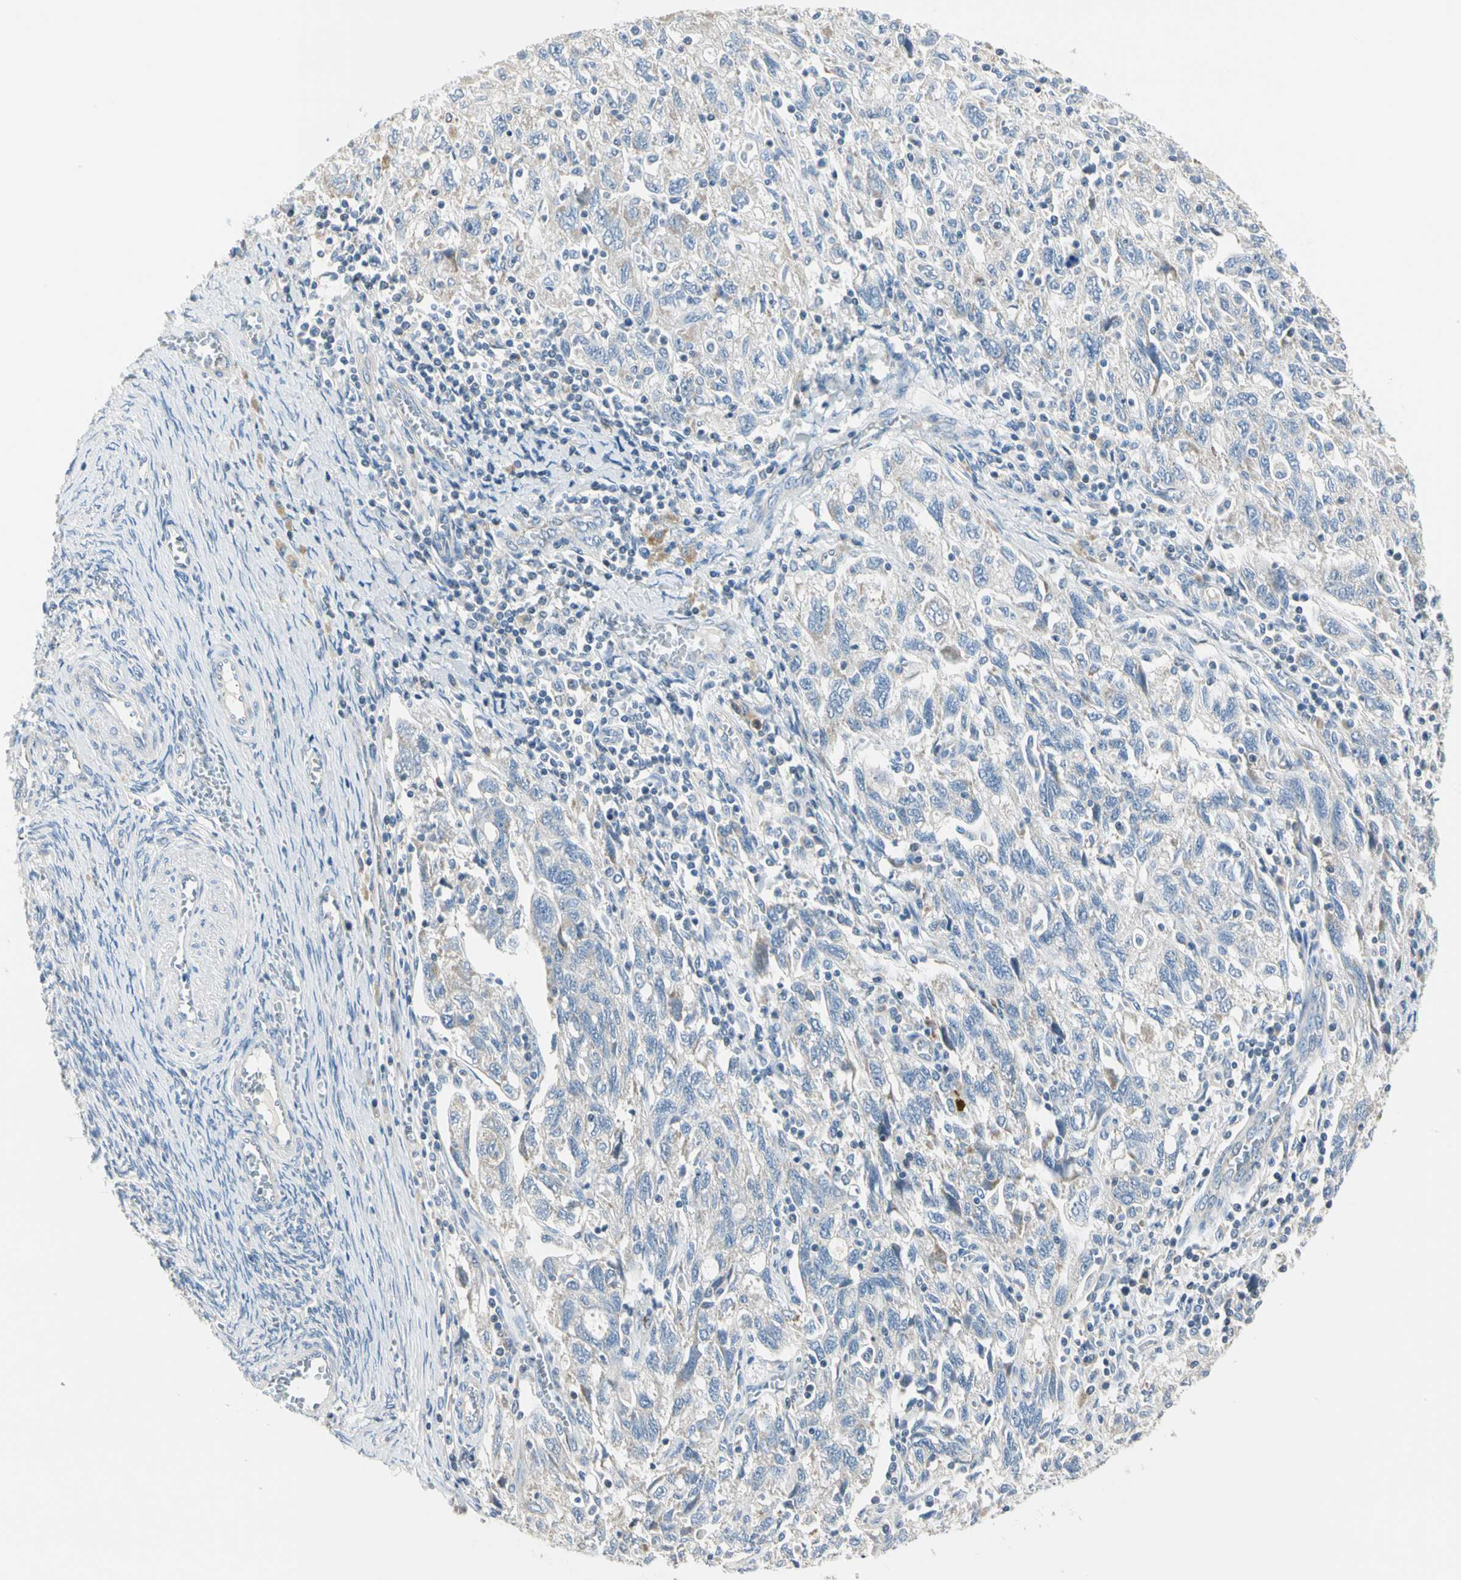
{"staining": {"intensity": "weak", "quantity": "<25%", "location": "cytoplasmic/membranous"}, "tissue": "ovarian cancer", "cell_type": "Tumor cells", "image_type": "cancer", "snomed": [{"axis": "morphology", "description": "Carcinoma, NOS"}, {"axis": "morphology", "description": "Cystadenocarcinoma, serous, NOS"}, {"axis": "topography", "description": "Ovary"}], "caption": "High power microscopy image of an immunohistochemistry (IHC) histopathology image of carcinoma (ovarian), revealing no significant positivity in tumor cells. (Stains: DAB IHC with hematoxylin counter stain, Microscopy: brightfield microscopy at high magnification).", "gene": "GPR153", "patient": {"sex": "female", "age": 69}}